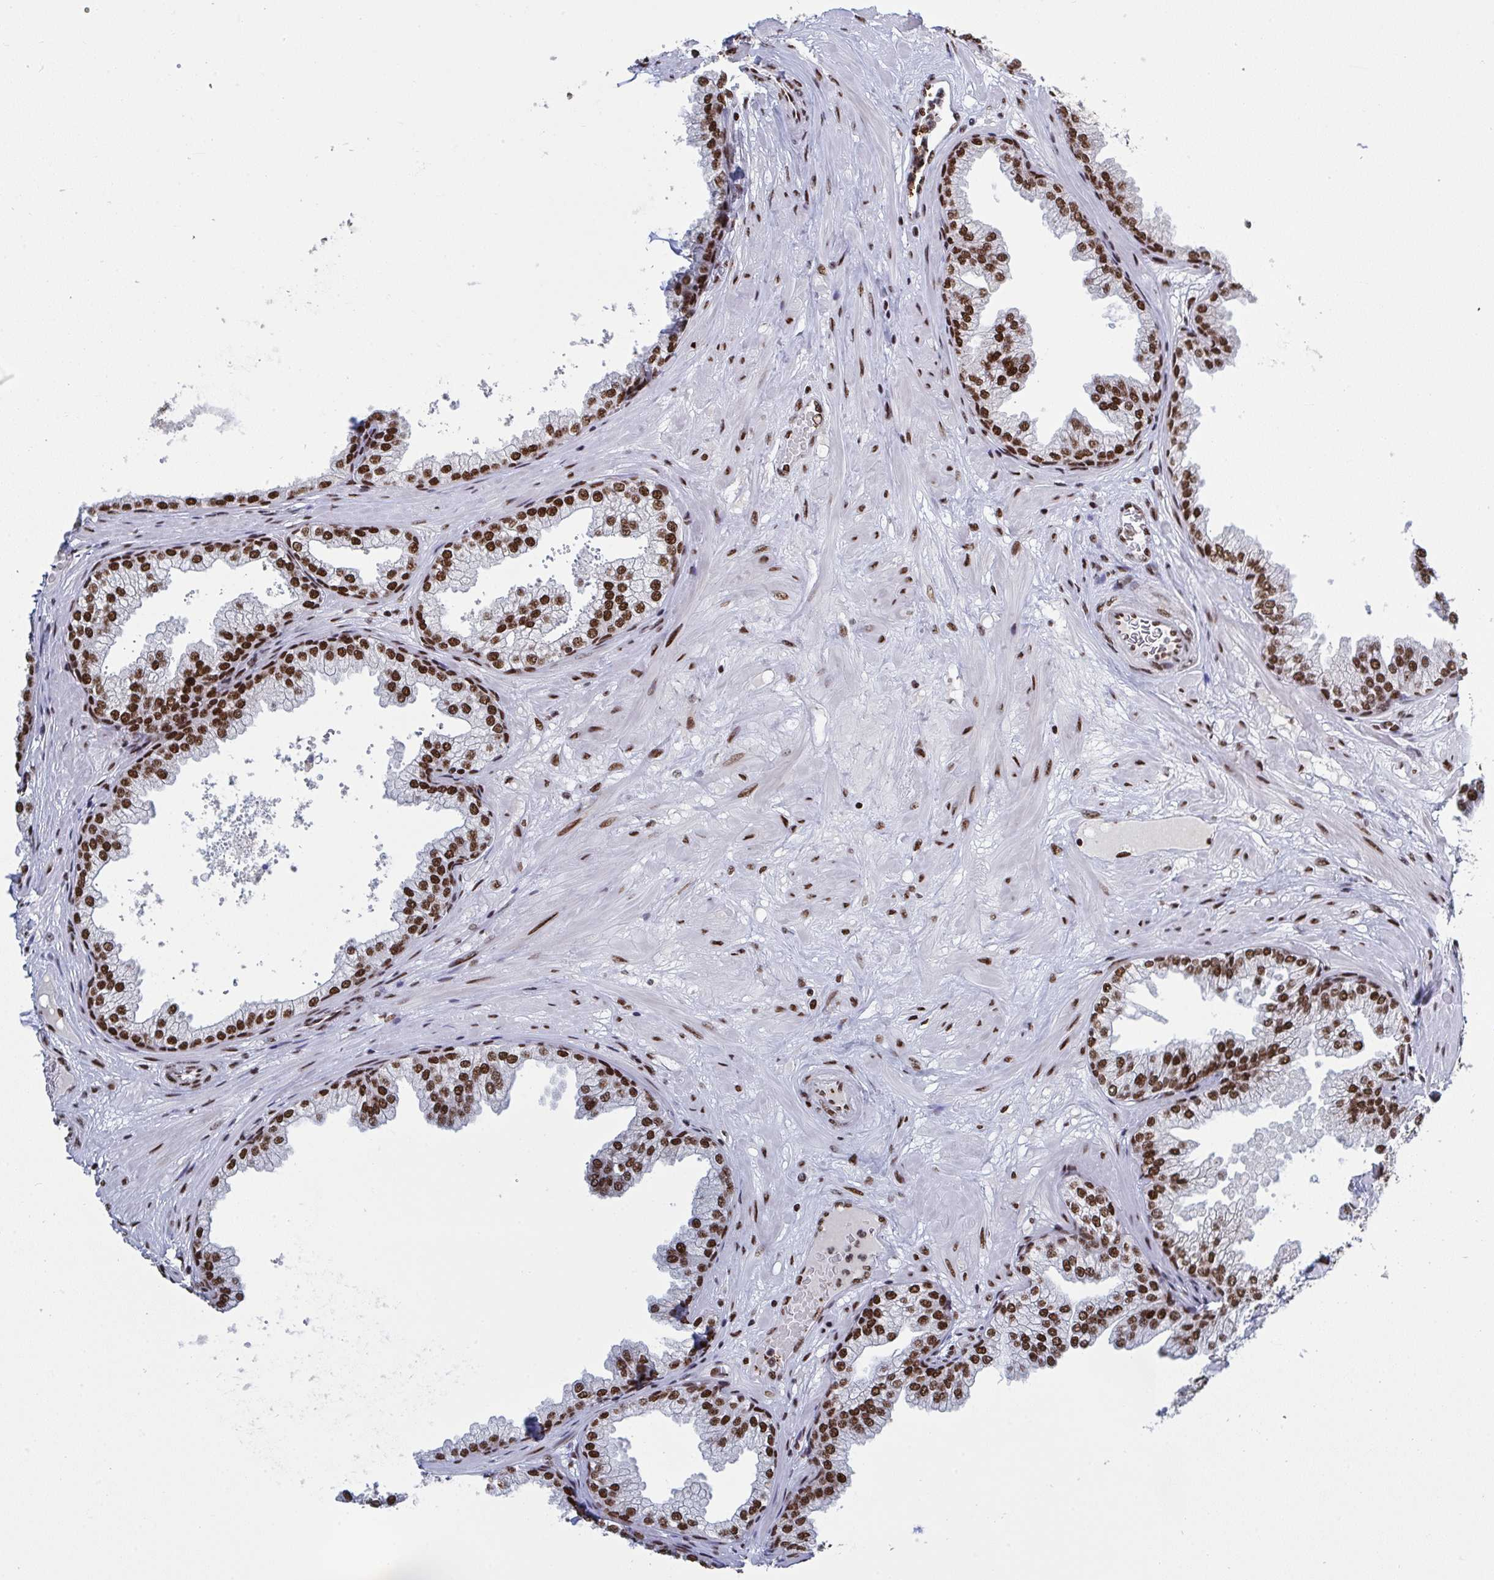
{"staining": {"intensity": "strong", "quantity": ">75%", "location": "nuclear"}, "tissue": "prostate", "cell_type": "Glandular cells", "image_type": "normal", "snomed": [{"axis": "morphology", "description": "Normal tissue, NOS"}, {"axis": "topography", "description": "Prostate"}], "caption": "Protein staining exhibits strong nuclear staining in about >75% of glandular cells in benign prostate.", "gene": "ZNF607", "patient": {"sex": "male", "age": 37}}